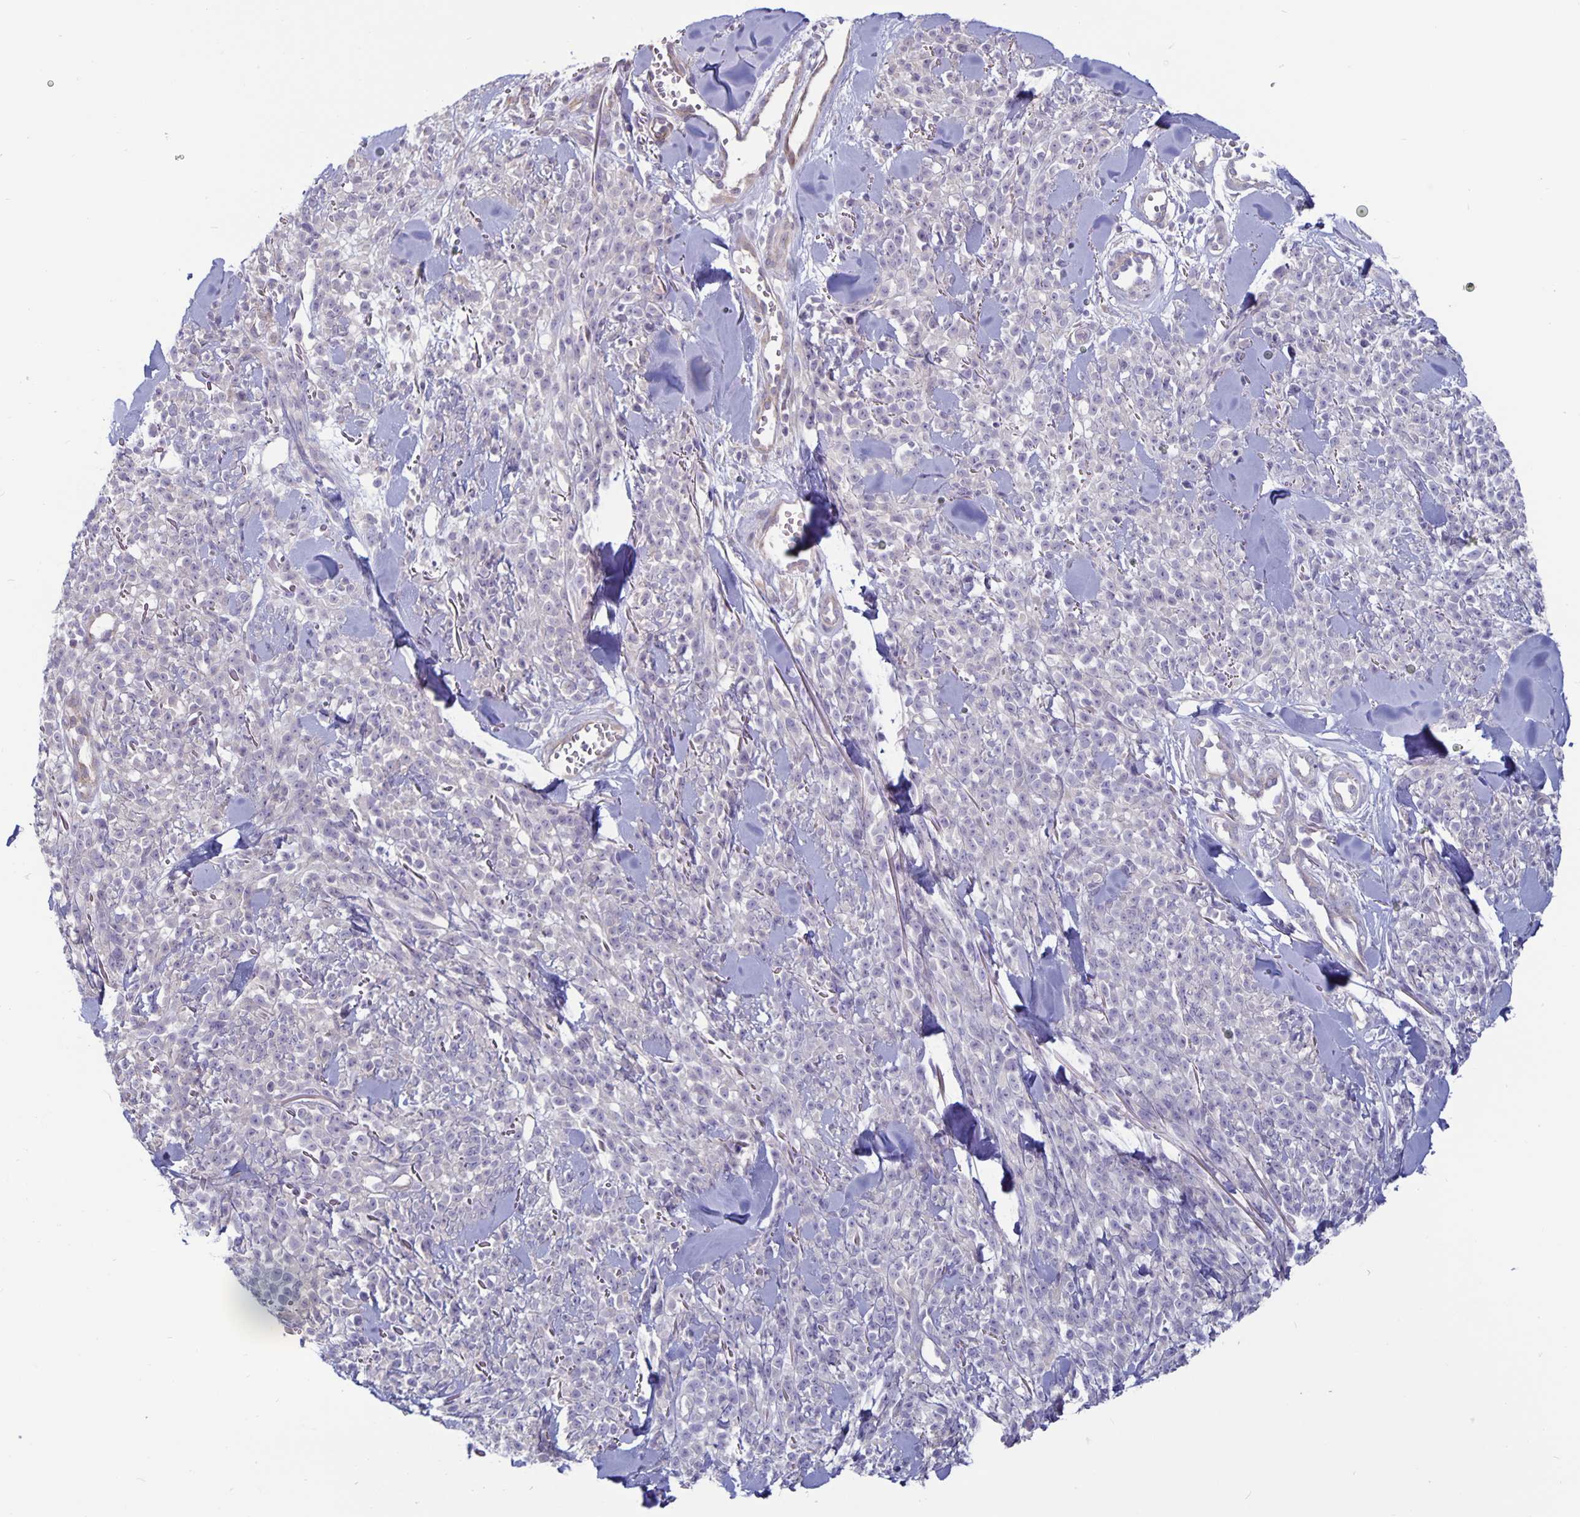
{"staining": {"intensity": "negative", "quantity": "none", "location": "none"}, "tissue": "melanoma", "cell_type": "Tumor cells", "image_type": "cancer", "snomed": [{"axis": "morphology", "description": "Malignant melanoma, NOS"}, {"axis": "topography", "description": "Skin"}, {"axis": "topography", "description": "Skin of trunk"}], "caption": "A micrograph of melanoma stained for a protein displays no brown staining in tumor cells.", "gene": "PLCB3", "patient": {"sex": "male", "age": 74}}